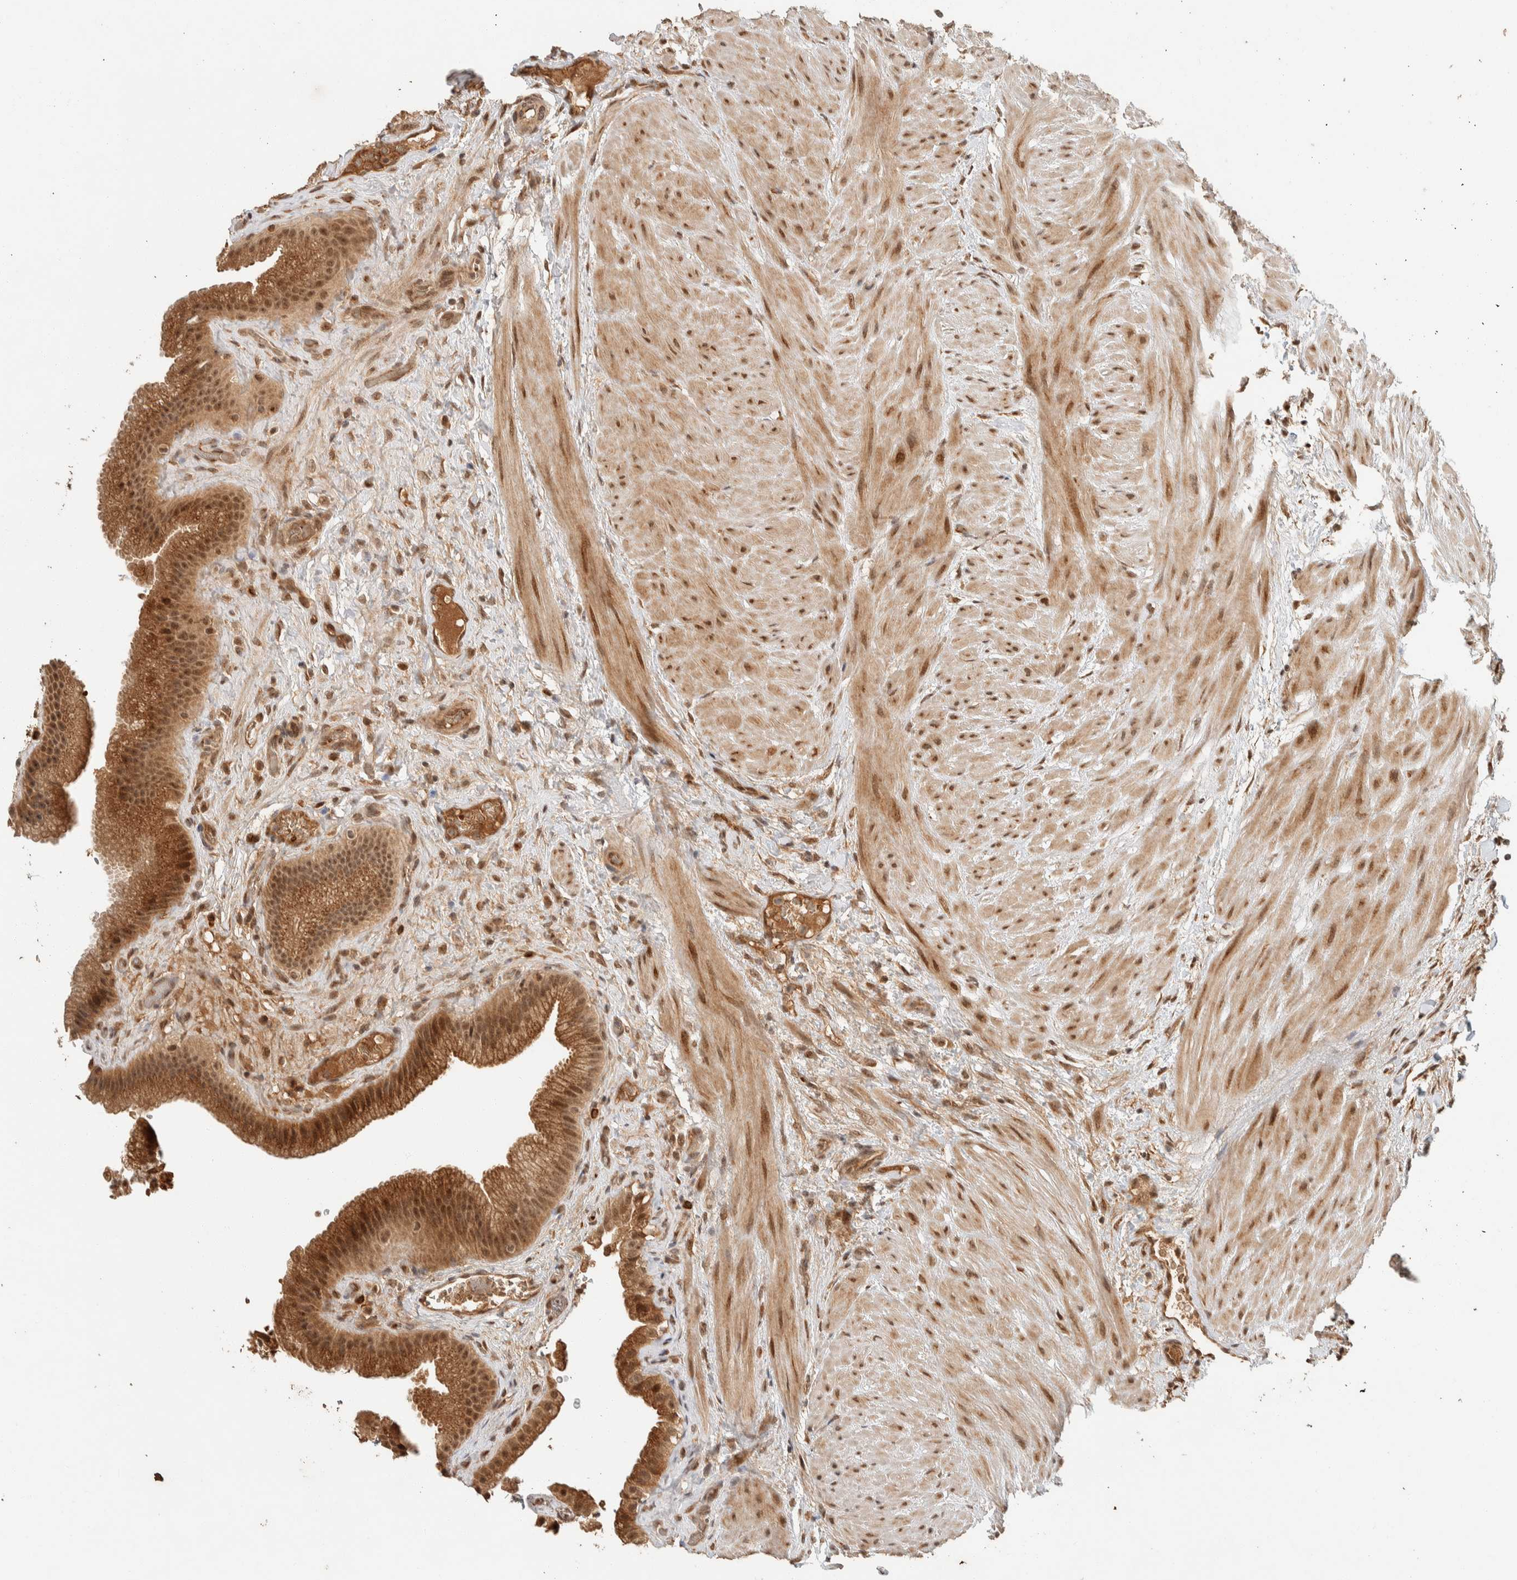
{"staining": {"intensity": "moderate", "quantity": ">75%", "location": "cytoplasmic/membranous,nuclear"}, "tissue": "gallbladder", "cell_type": "Glandular cells", "image_type": "normal", "snomed": [{"axis": "morphology", "description": "Normal tissue, NOS"}, {"axis": "topography", "description": "Gallbladder"}], "caption": "Glandular cells show medium levels of moderate cytoplasmic/membranous,nuclear positivity in about >75% of cells in benign human gallbladder.", "gene": "ZBTB2", "patient": {"sex": "male", "age": 49}}